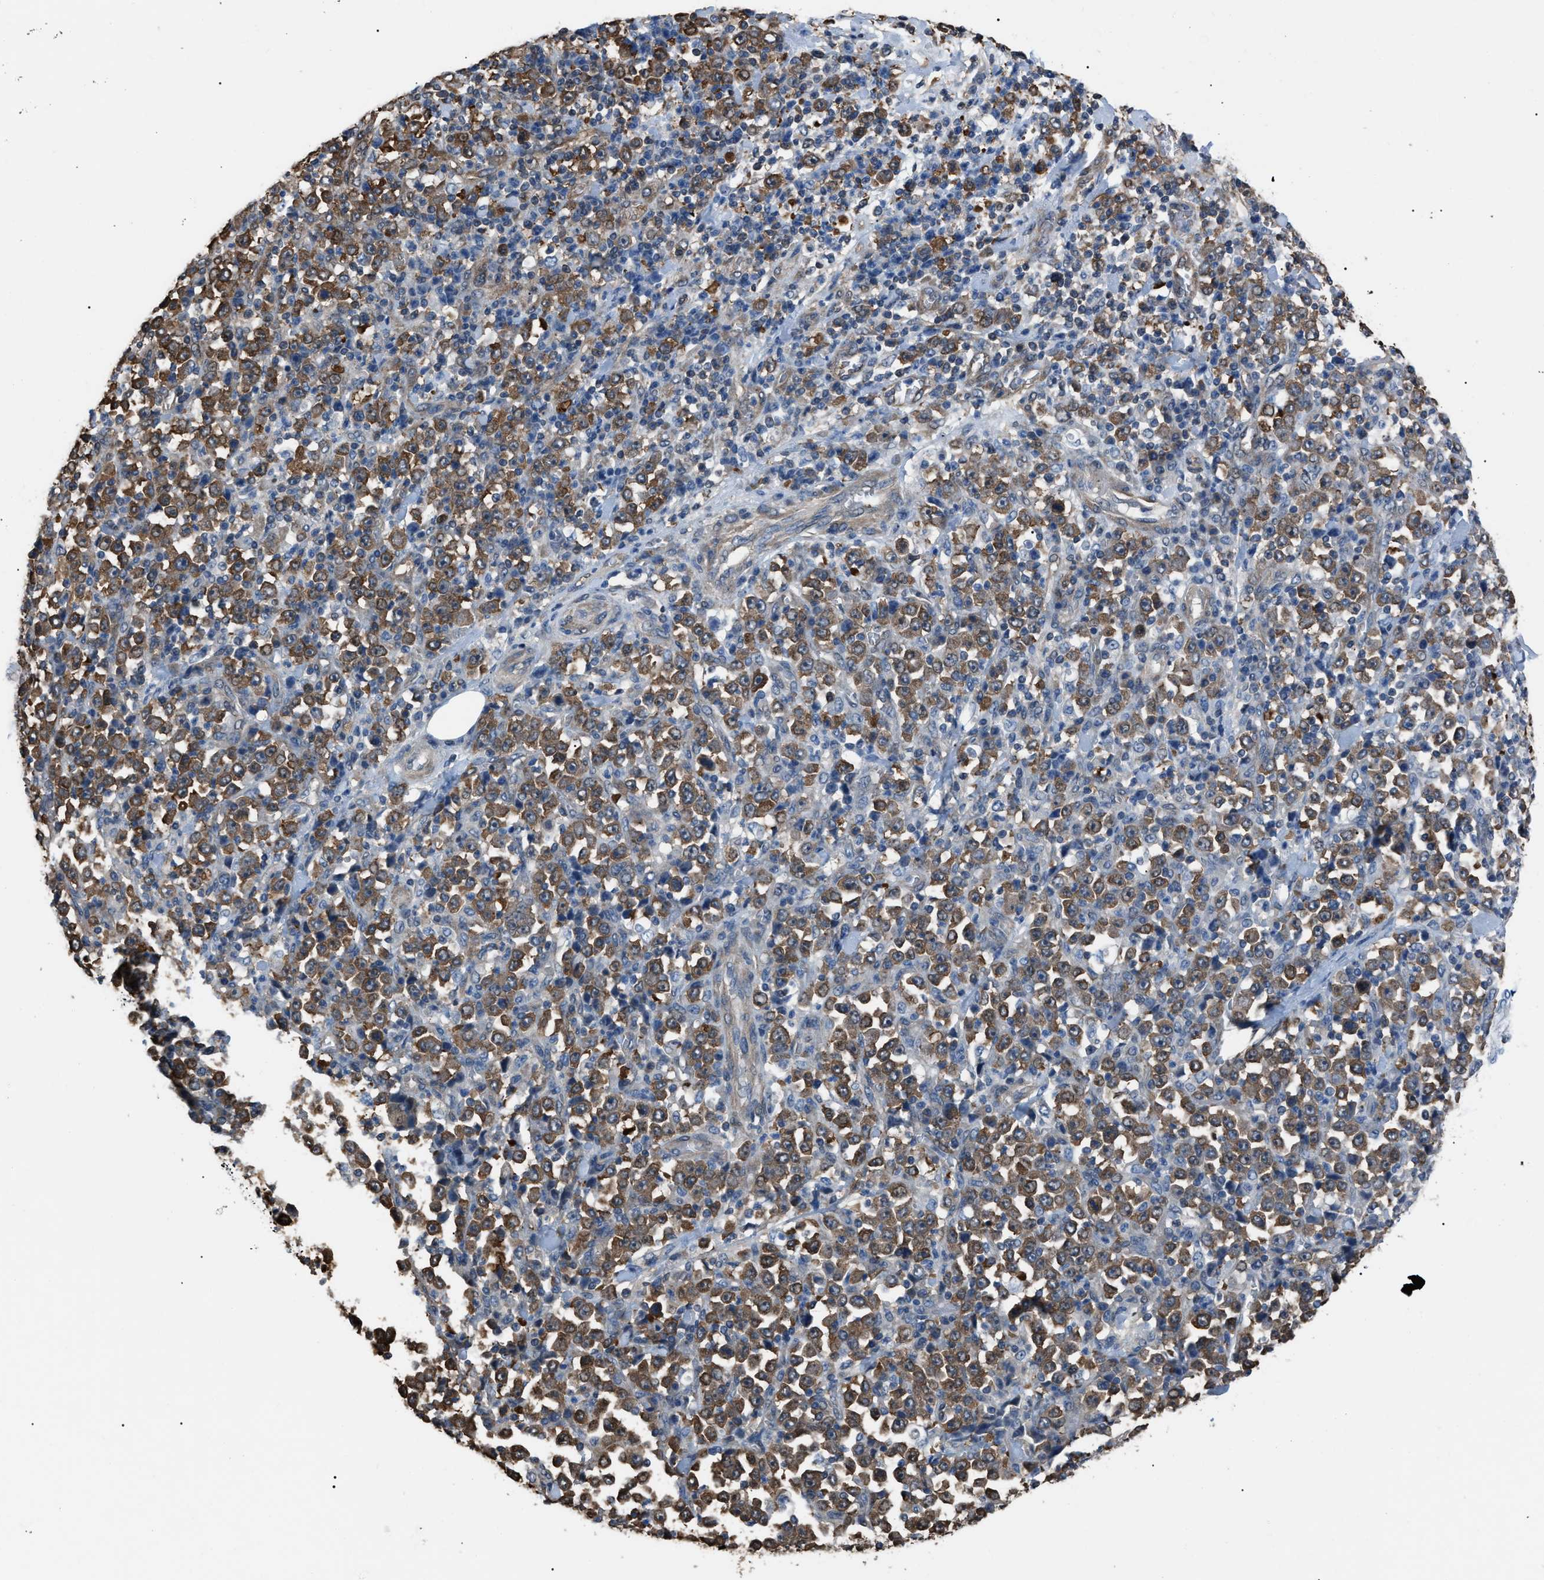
{"staining": {"intensity": "moderate", "quantity": ">75%", "location": "cytoplasmic/membranous"}, "tissue": "stomach cancer", "cell_type": "Tumor cells", "image_type": "cancer", "snomed": [{"axis": "morphology", "description": "Normal tissue, NOS"}, {"axis": "morphology", "description": "Adenocarcinoma, NOS"}, {"axis": "topography", "description": "Stomach, upper"}, {"axis": "topography", "description": "Stomach"}], "caption": "This micrograph reveals IHC staining of human adenocarcinoma (stomach), with medium moderate cytoplasmic/membranous staining in approximately >75% of tumor cells.", "gene": "PDCD5", "patient": {"sex": "male", "age": 59}}